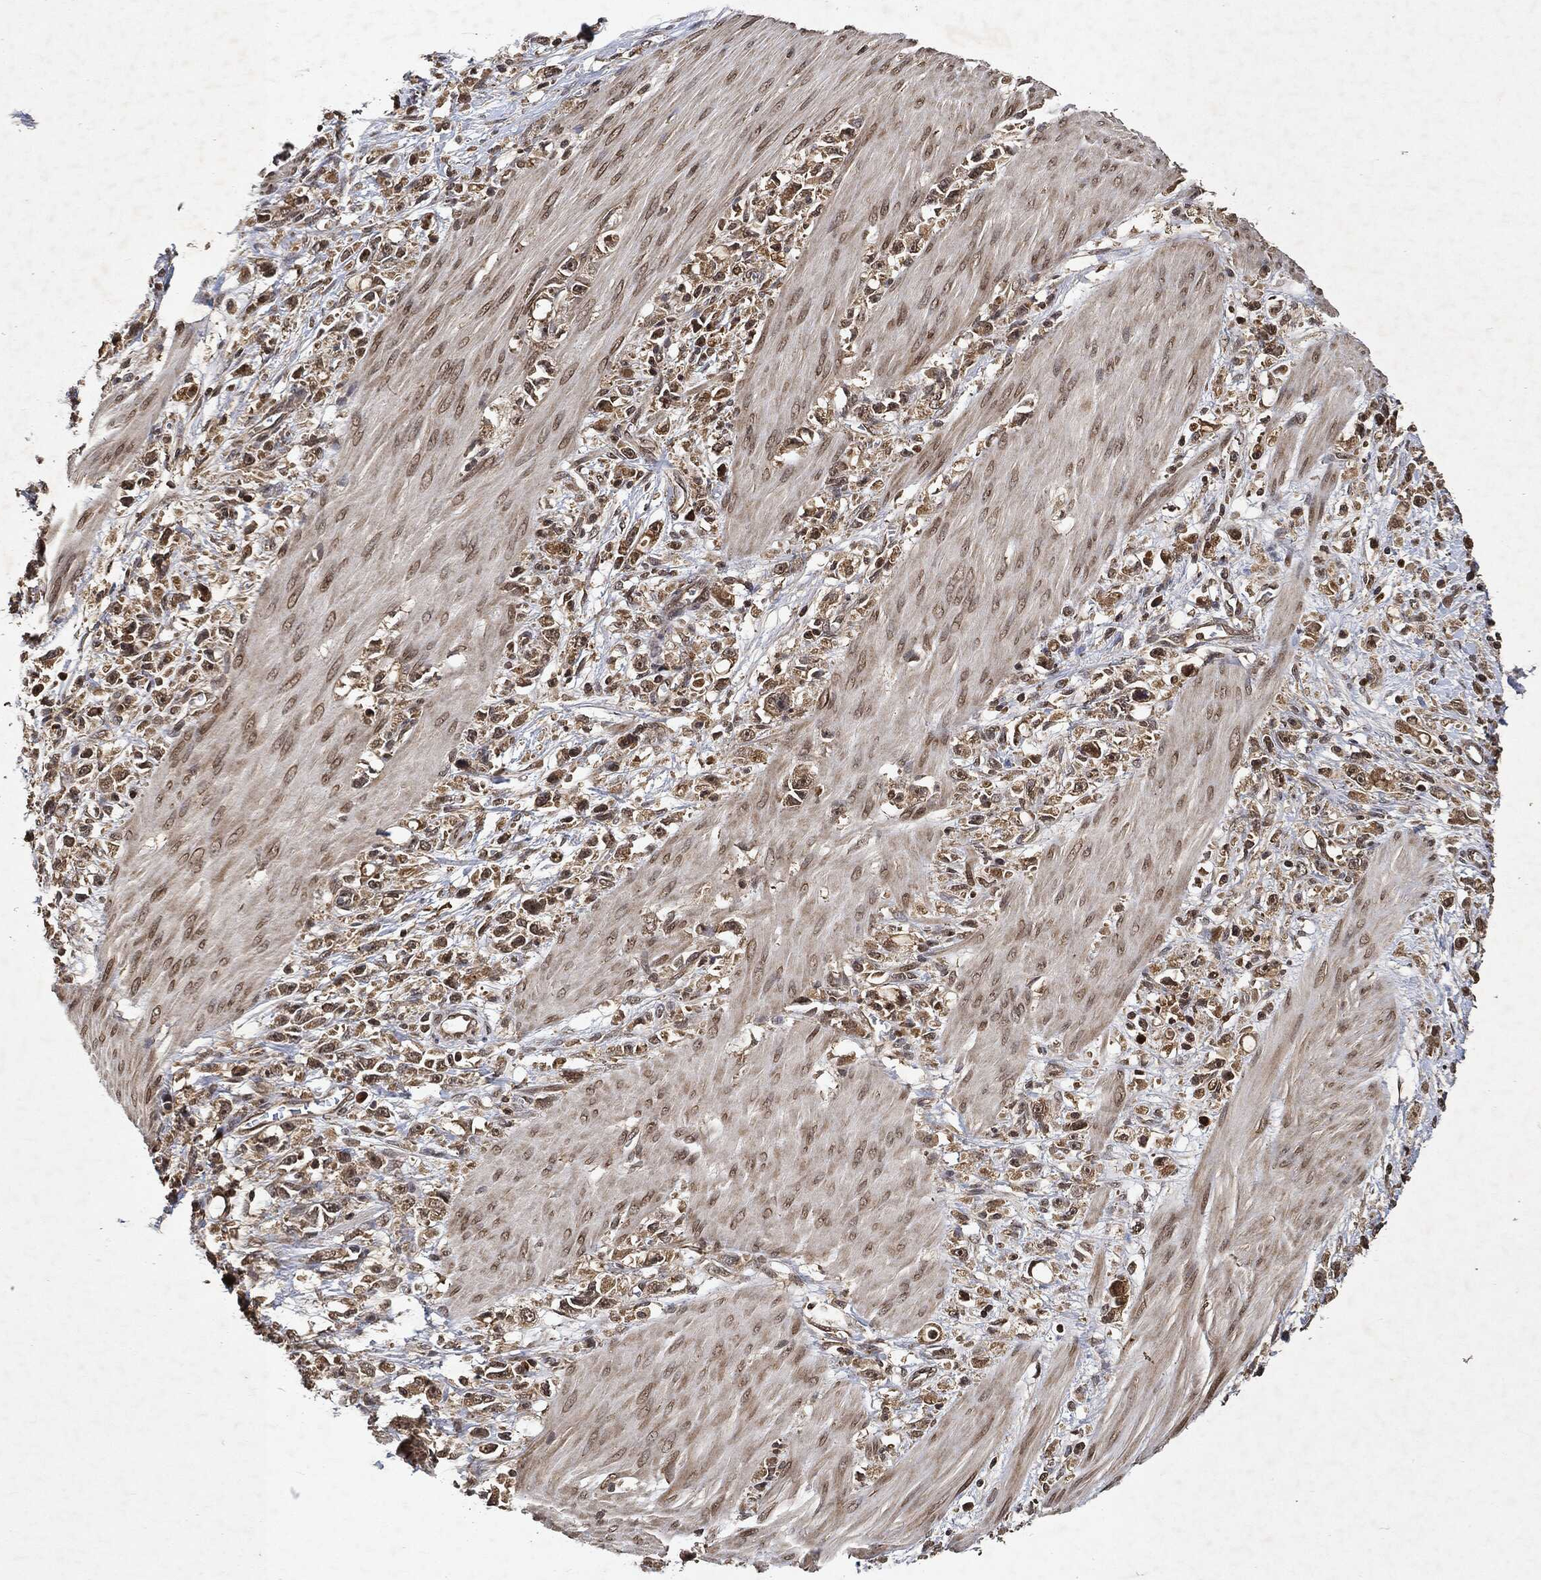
{"staining": {"intensity": "moderate", "quantity": ">75%", "location": "cytoplasmic/membranous"}, "tissue": "stomach cancer", "cell_type": "Tumor cells", "image_type": "cancer", "snomed": [{"axis": "morphology", "description": "Adenocarcinoma, NOS"}, {"axis": "topography", "description": "Stomach"}], "caption": "Moderate cytoplasmic/membranous expression for a protein is seen in approximately >75% of tumor cells of stomach cancer using IHC.", "gene": "ZNF226", "patient": {"sex": "female", "age": 59}}